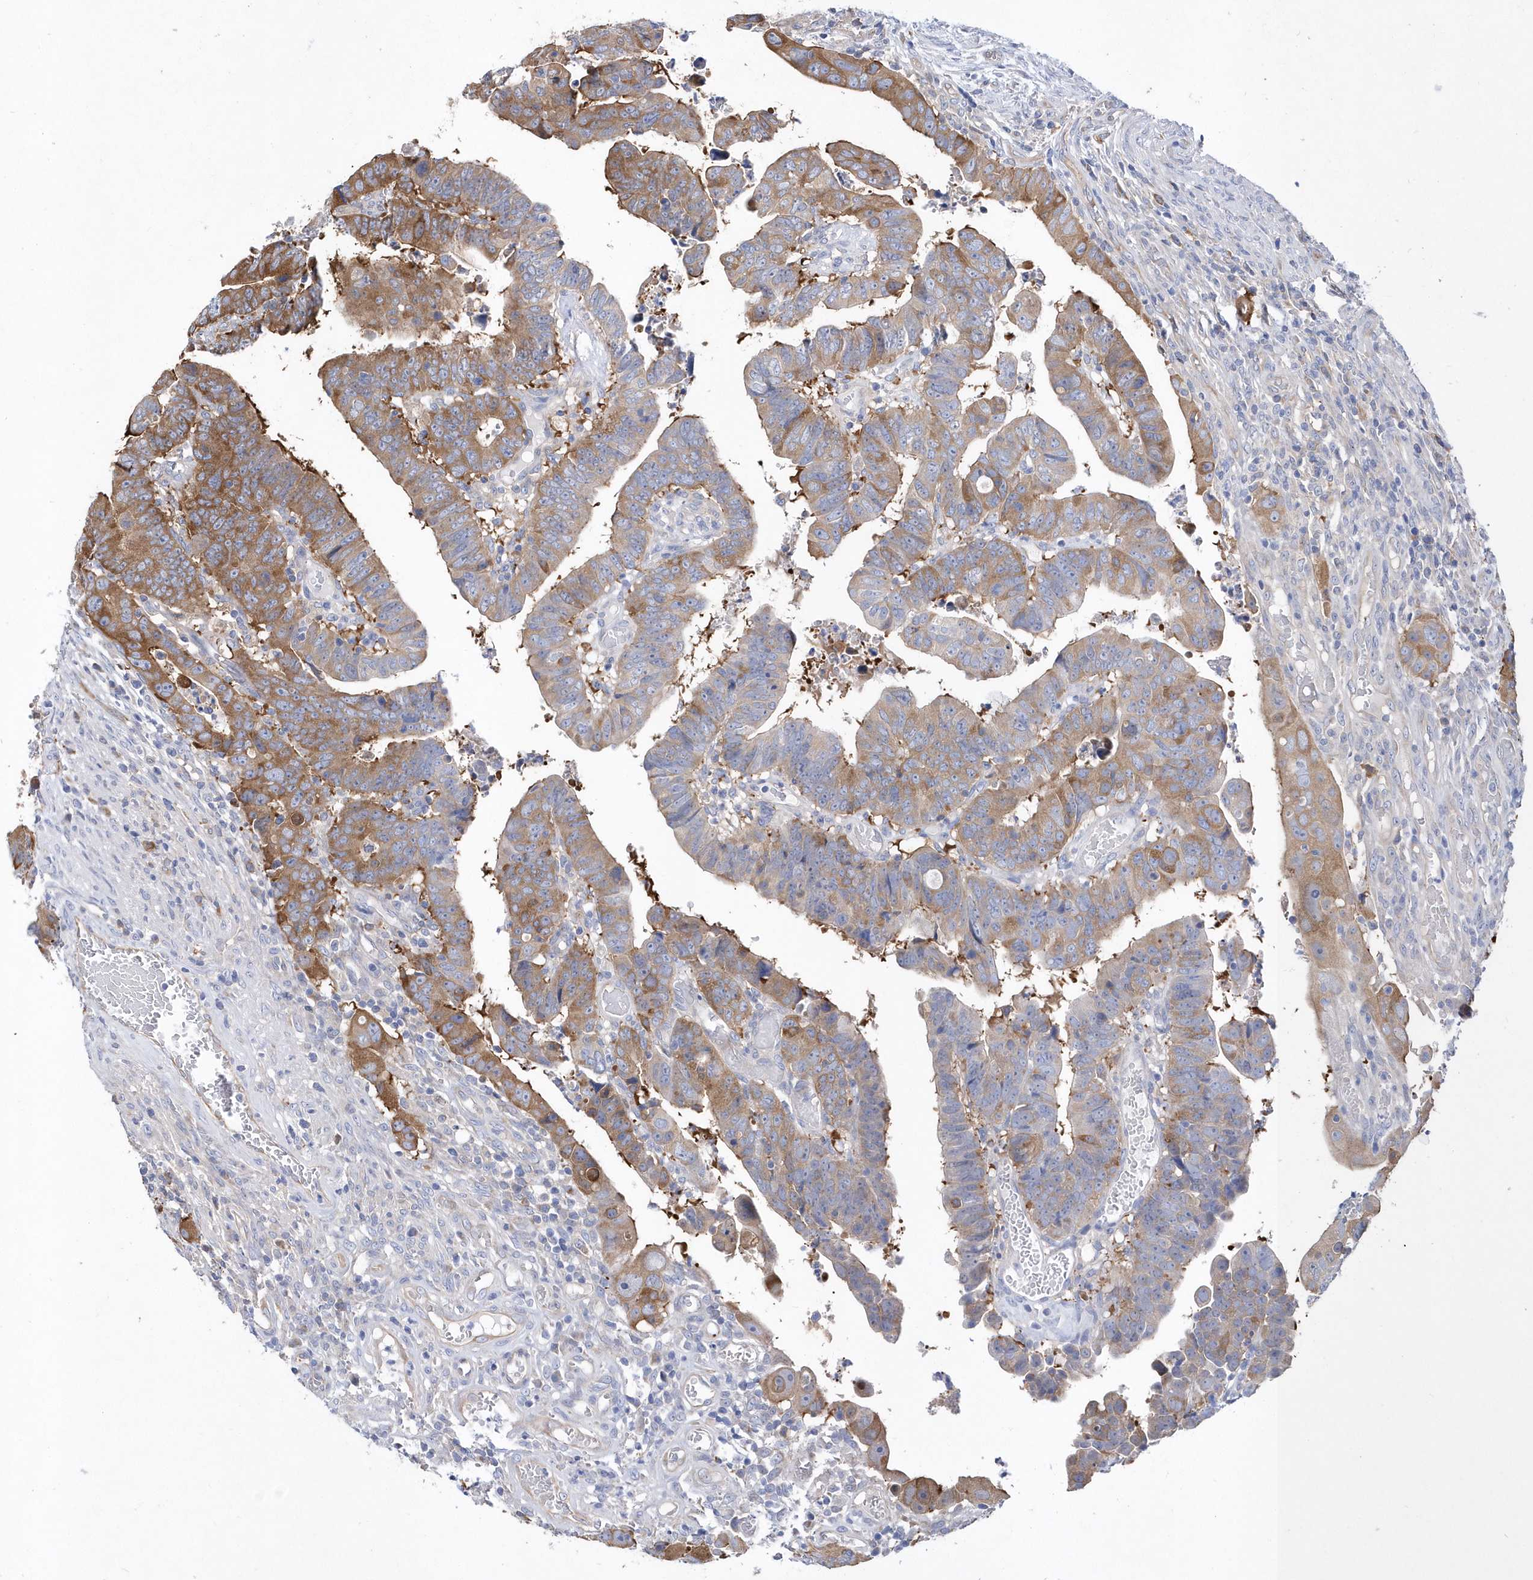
{"staining": {"intensity": "moderate", "quantity": ">75%", "location": "cytoplasmic/membranous"}, "tissue": "colorectal cancer", "cell_type": "Tumor cells", "image_type": "cancer", "snomed": [{"axis": "morphology", "description": "Normal tissue, NOS"}, {"axis": "morphology", "description": "Adenocarcinoma, NOS"}, {"axis": "topography", "description": "Rectum"}], "caption": "About >75% of tumor cells in colorectal adenocarcinoma exhibit moderate cytoplasmic/membranous protein positivity as visualized by brown immunohistochemical staining.", "gene": "JKAMP", "patient": {"sex": "female", "age": 65}}